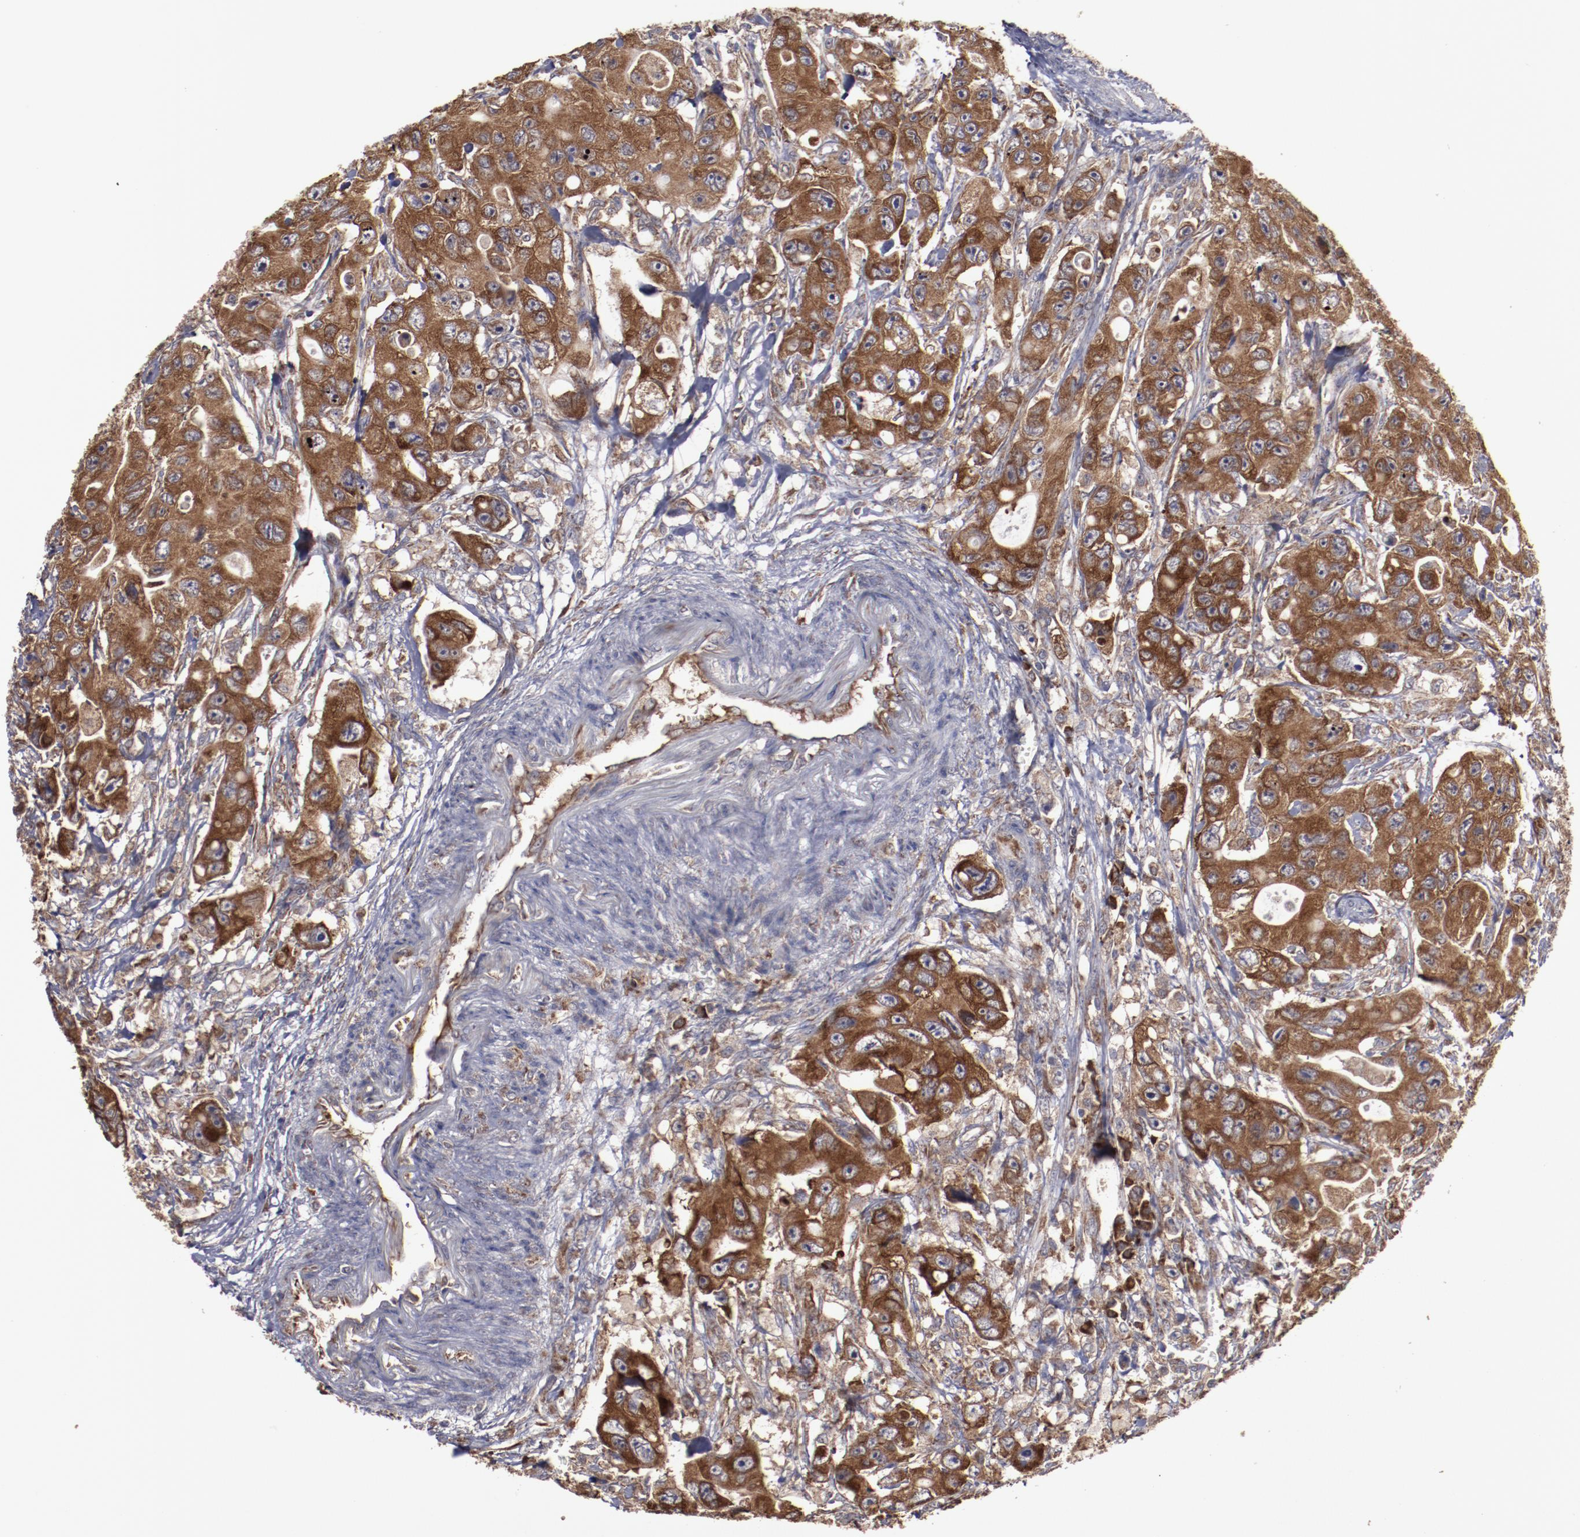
{"staining": {"intensity": "strong", "quantity": ">75%", "location": "cytoplasmic/membranous"}, "tissue": "colorectal cancer", "cell_type": "Tumor cells", "image_type": "cancer", "snomed": [{"axis": "morphology", "description": "Adenocarcinoma, NOS"}, {"axis": "topography", "description": "Colon"}], "caption": "Immunohistochemical staining of human adenocarcinoma (colorectal) shows strong cytoplasmic/membranous protein staining in about >75% of tumor cells.", "gene": "RPS4Y1", "patient": {"sex": "female", "age": 46}}